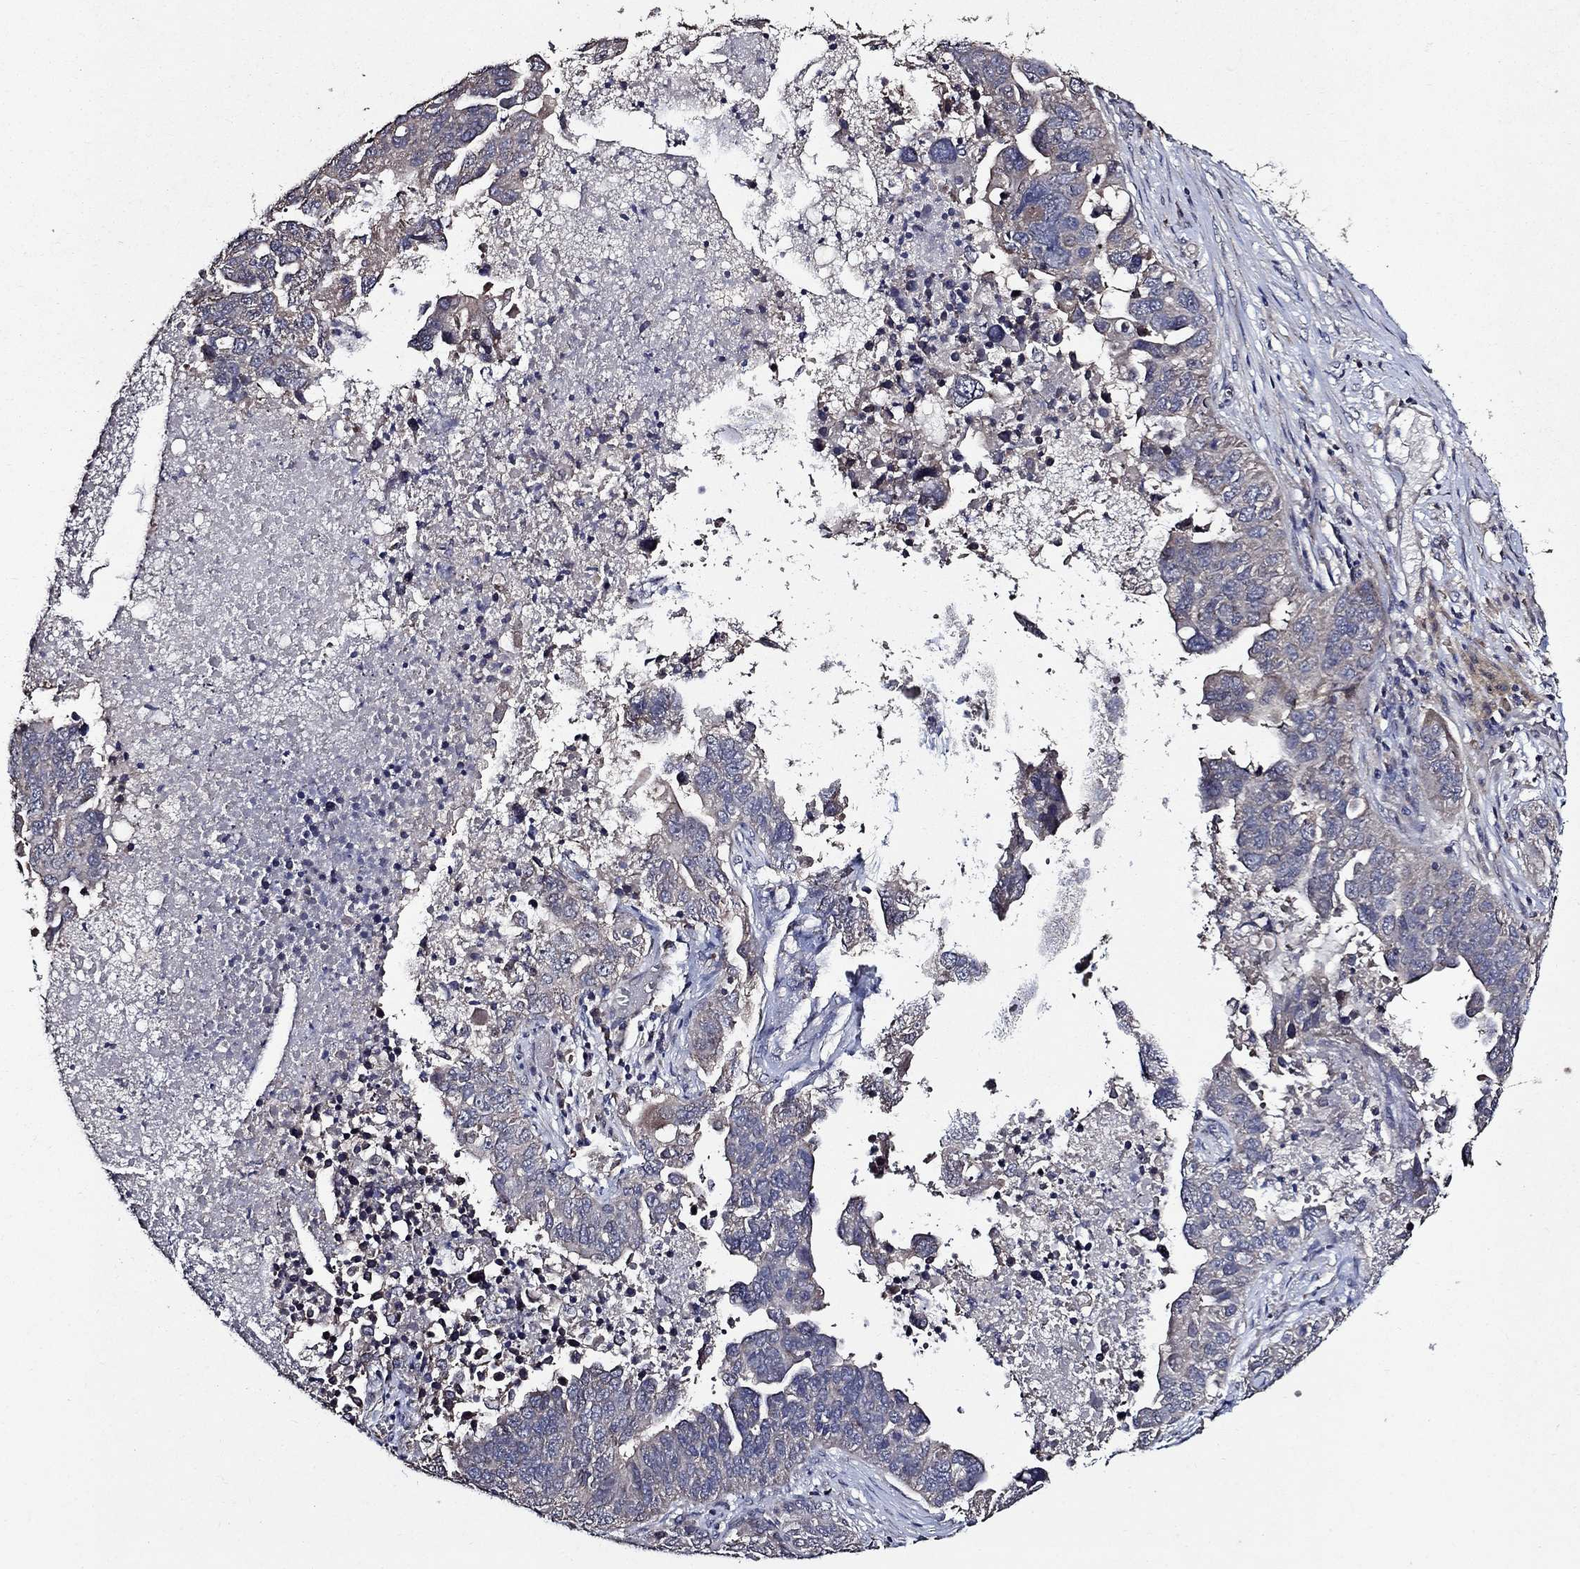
{"staining": {"intensity": "negative", "quantity": "none", "location": "none"}, "tissue": "ovarian cancer", "cell_type": "Tumor cells", "image_type": "cancer", "snomed": [{"axis": "morphology", "description": "Carcinoma, endometroid"}, {"axis": "topography", "description": "Soft tissue"}, {"axis": "topography", "description": "Ovary"}], "caption": "Immunohistochemistry image of human ovarian endometroid carcinoma stained for a protein (brown), which exhibits no staining in tumor cells. The staining was performed using DAB to visualize the protein expression in brown, while the nuclei were stained in blue with hematoxylin (Magnification: 20x).", "gene": "HAP1", "patient": {"sex": "female", "age": 52}}